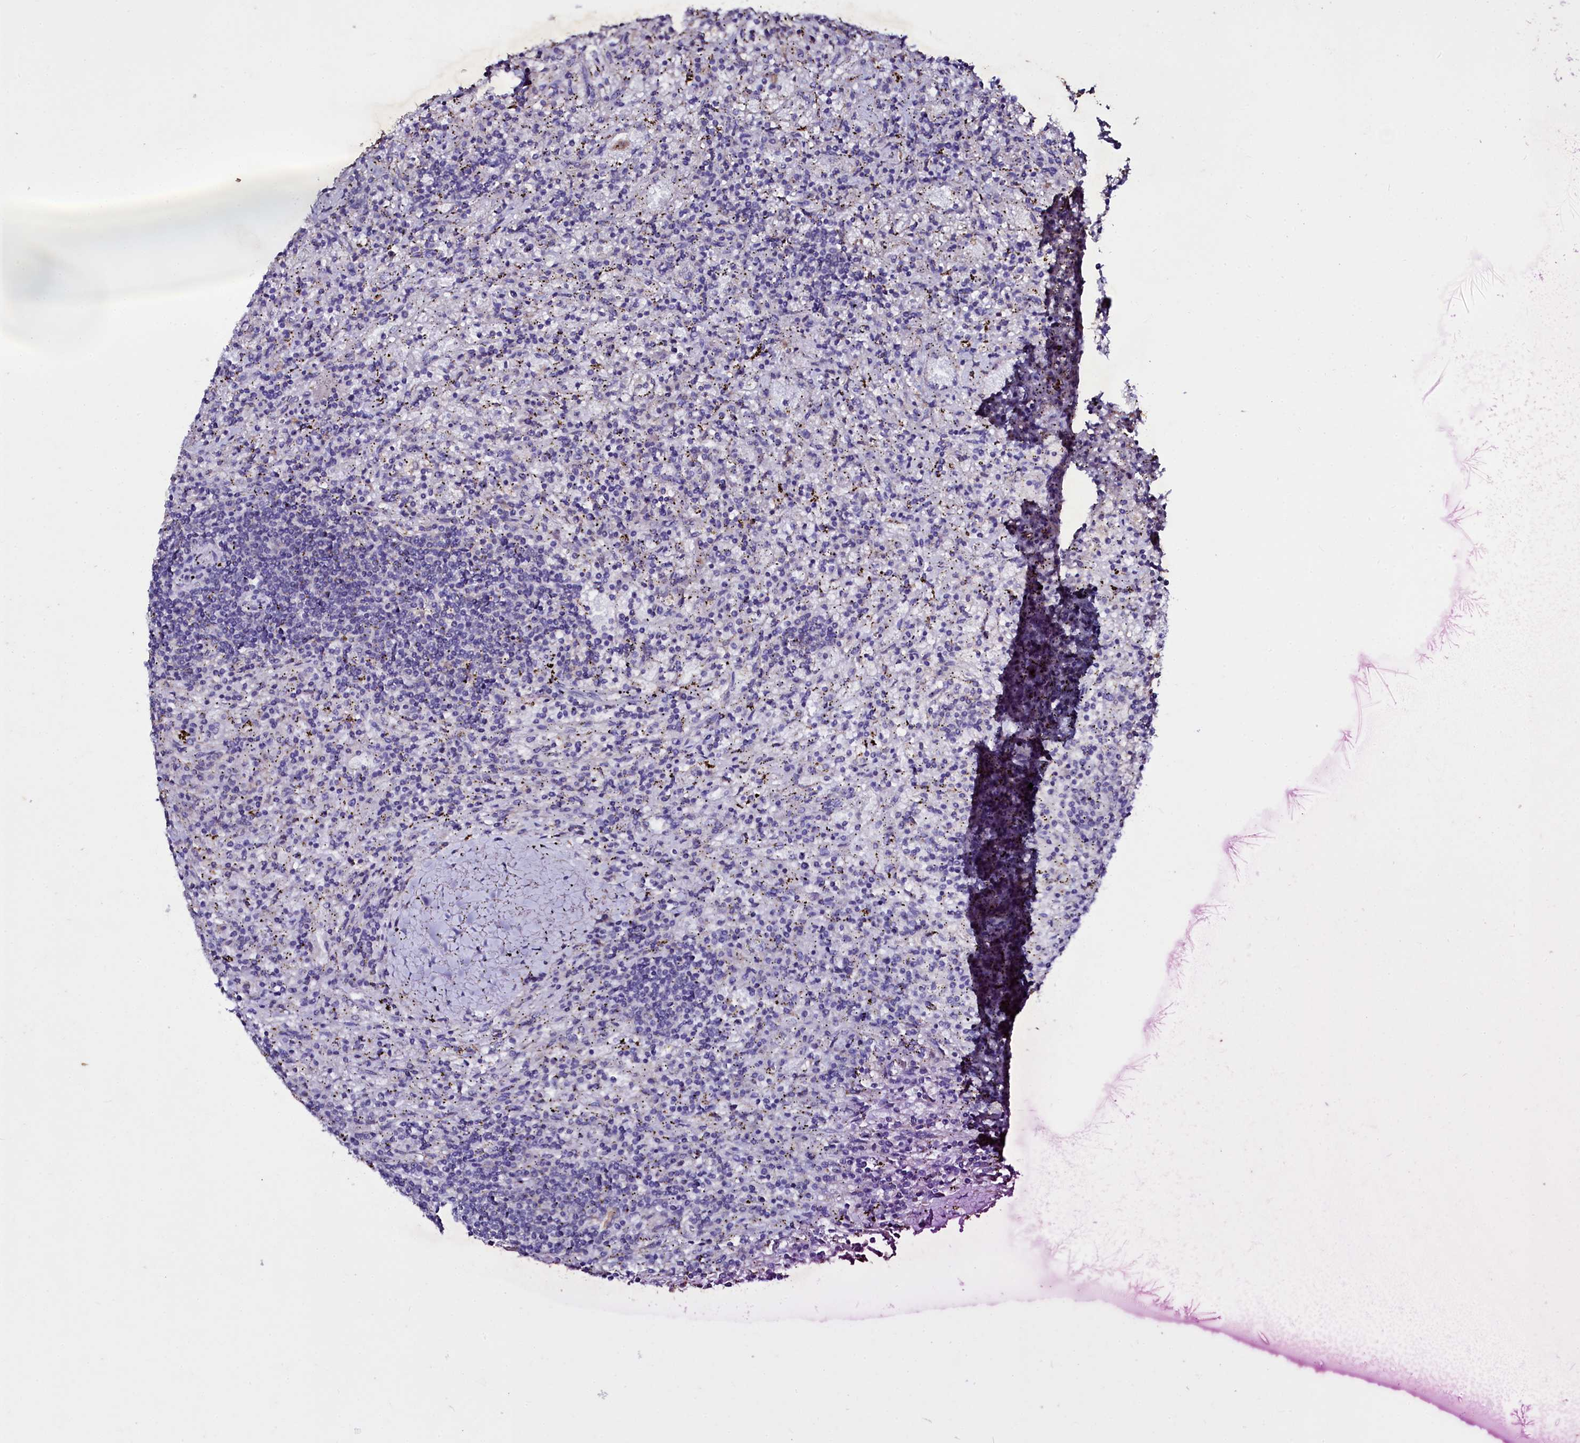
{"staining": {"intensity": "negative", "quantity": "none", "location": "none"}, "tissue": "lymphoma", "cell_type": "Tumor cells", "image_type": "cancer", "snomed": [{"axis": "morphology", "description": "Malignant lymphoma, non-Hodgkin's type, Low grade"}, {"axis": "topography", "description": "Spleen"}], "caption": "Tumor cells are negative for protein expression in human malignant lymphoma, non-Hodgkin's type (low-grade).", "gene": "SELENOT", "patient": {"sex": "male", "age": 76}}